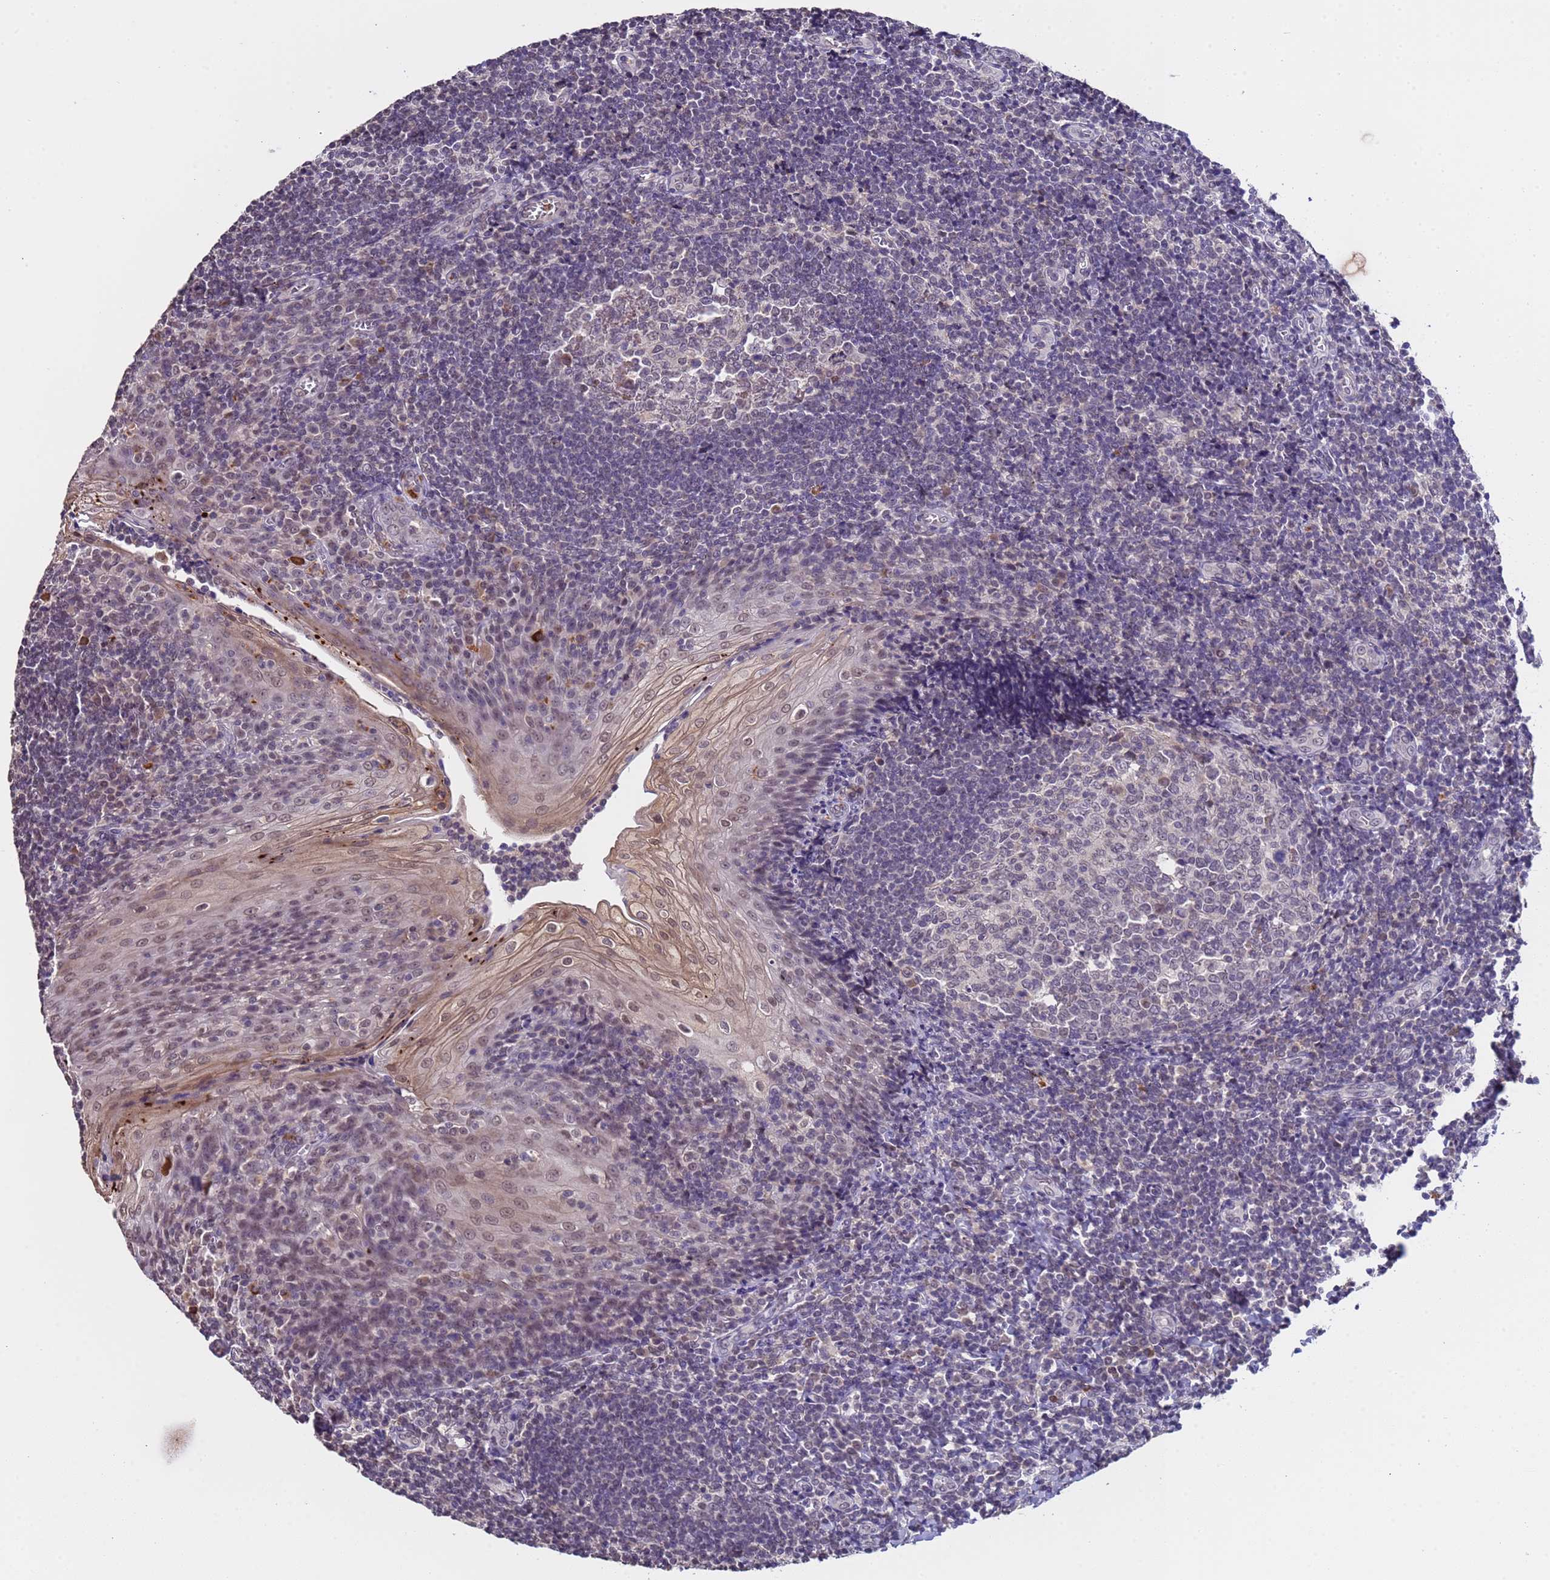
{"staining": {"intensity": "weak", "quantity": "<25%", "location": "nuclear"}, "tissue": "tonsil", "cell_type": "Germinal center cells", "image_type": "normal", "snomed": [{"axis": "morphology", "description": "Normal tissue, NOS"}, {"axis": "topography", "description": "Tonsil"}], "caption": "The immunohistochemistry image has no significant staining in germinal center cells of tonsil.", "gene": "ZNF248", "patient": {"sex": "male", "age": 27}}